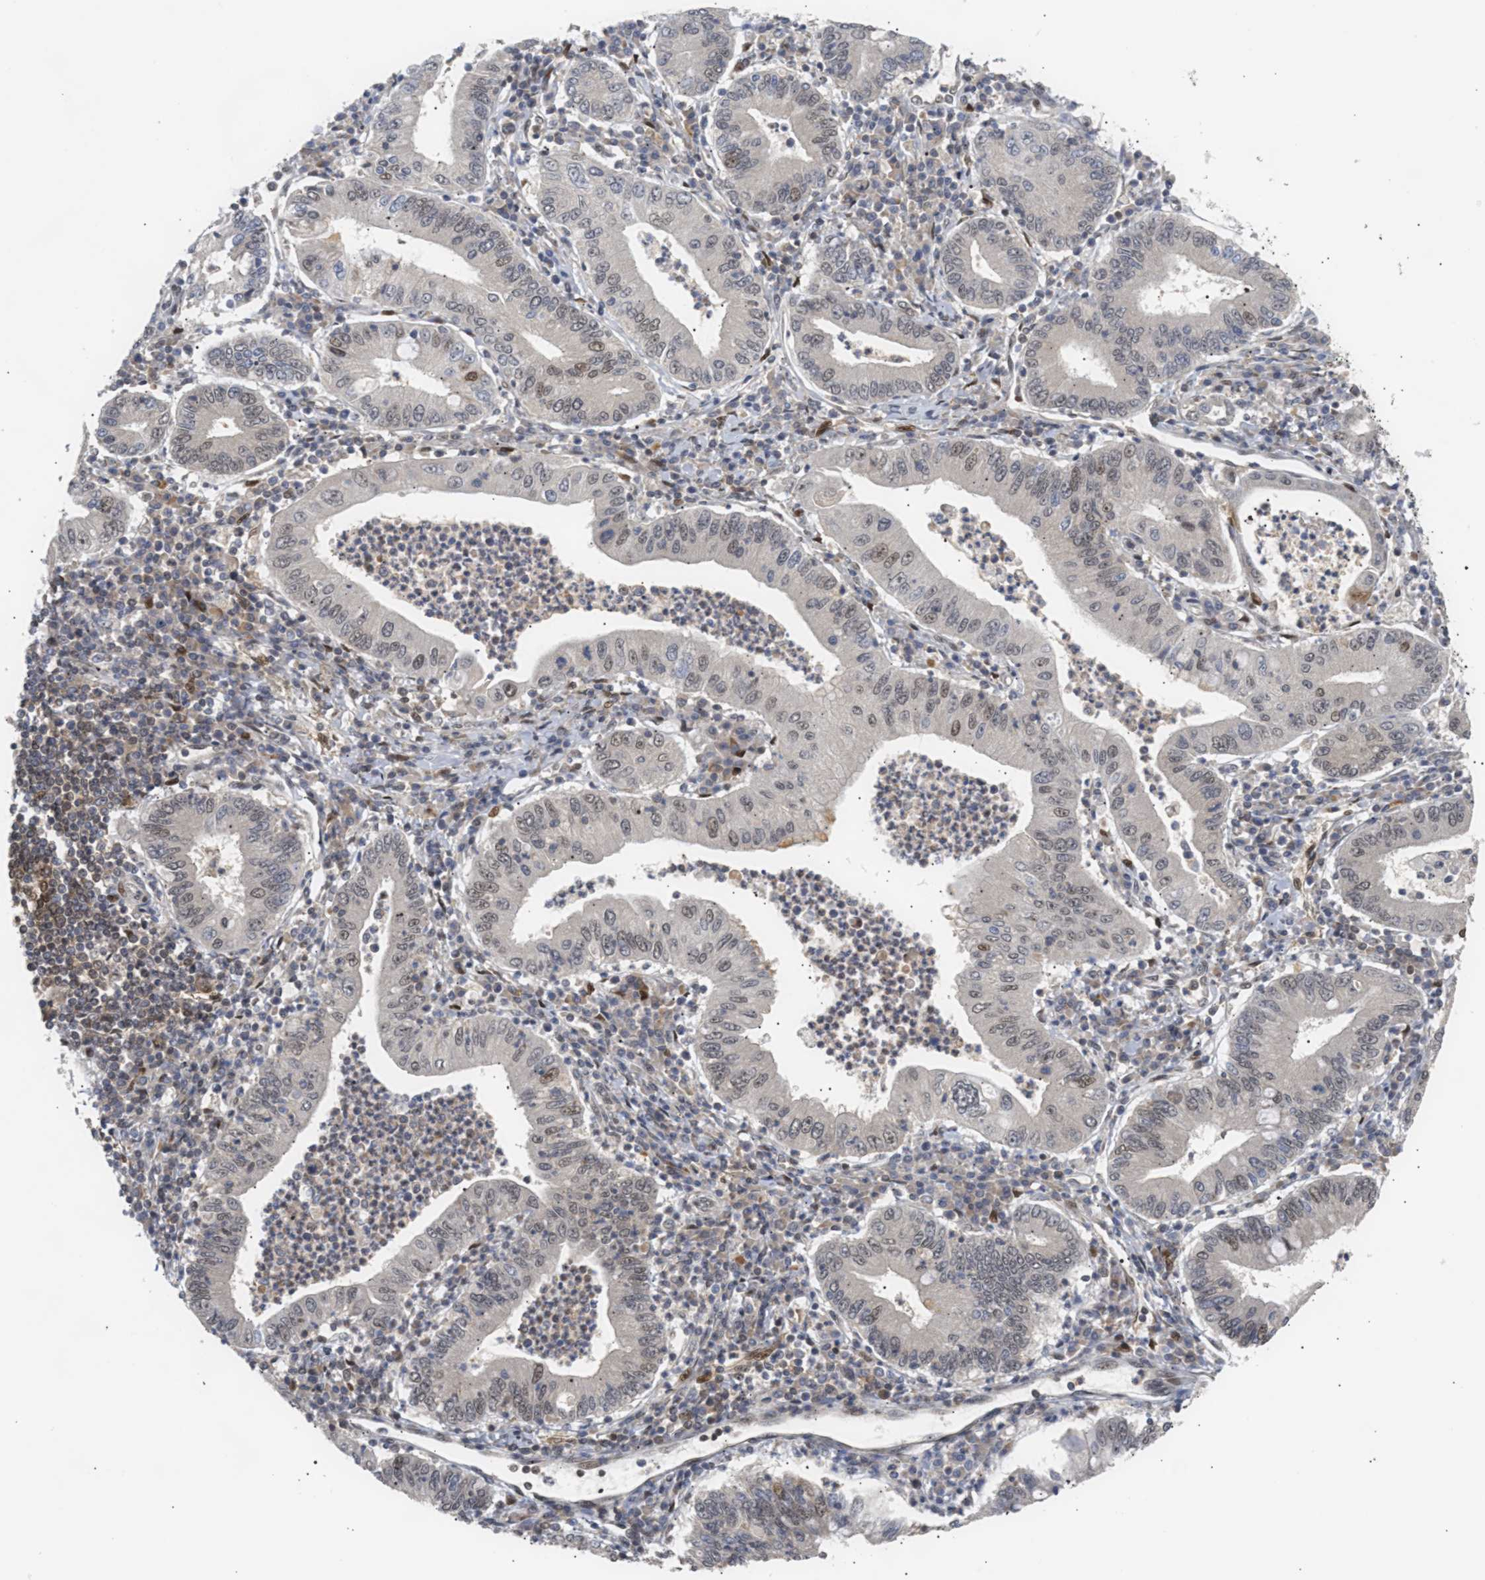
{"staining": {"intensity": "weak", "quantity": "25%-75%", "location": "nuclear"}, "tissue": "stomach cancer", "cell_type": "Tumor cells", "image_type": "cancer", "snomed": [{"axis": "morphology", "description": "Normal tissue, NOS"}, {"axis": "morphology", "description": "Adenocarcinoma, NOS"}, {"axis": "topography", "description": "Esophagus"}, {"axis": "topography", "description": "Stomach, upper"}, {"axis": "topography", "description": "Peripheral nerve tissue"}], "caption": "This photomicrograph demonstrates immunohistochemistry staining of human stomach adenocarcinoma, with low weak nuclear expression in about 25%-75% of tumor cells.", "gene": "SSBP2", "patient": {"sex": "male", "age": 62}}